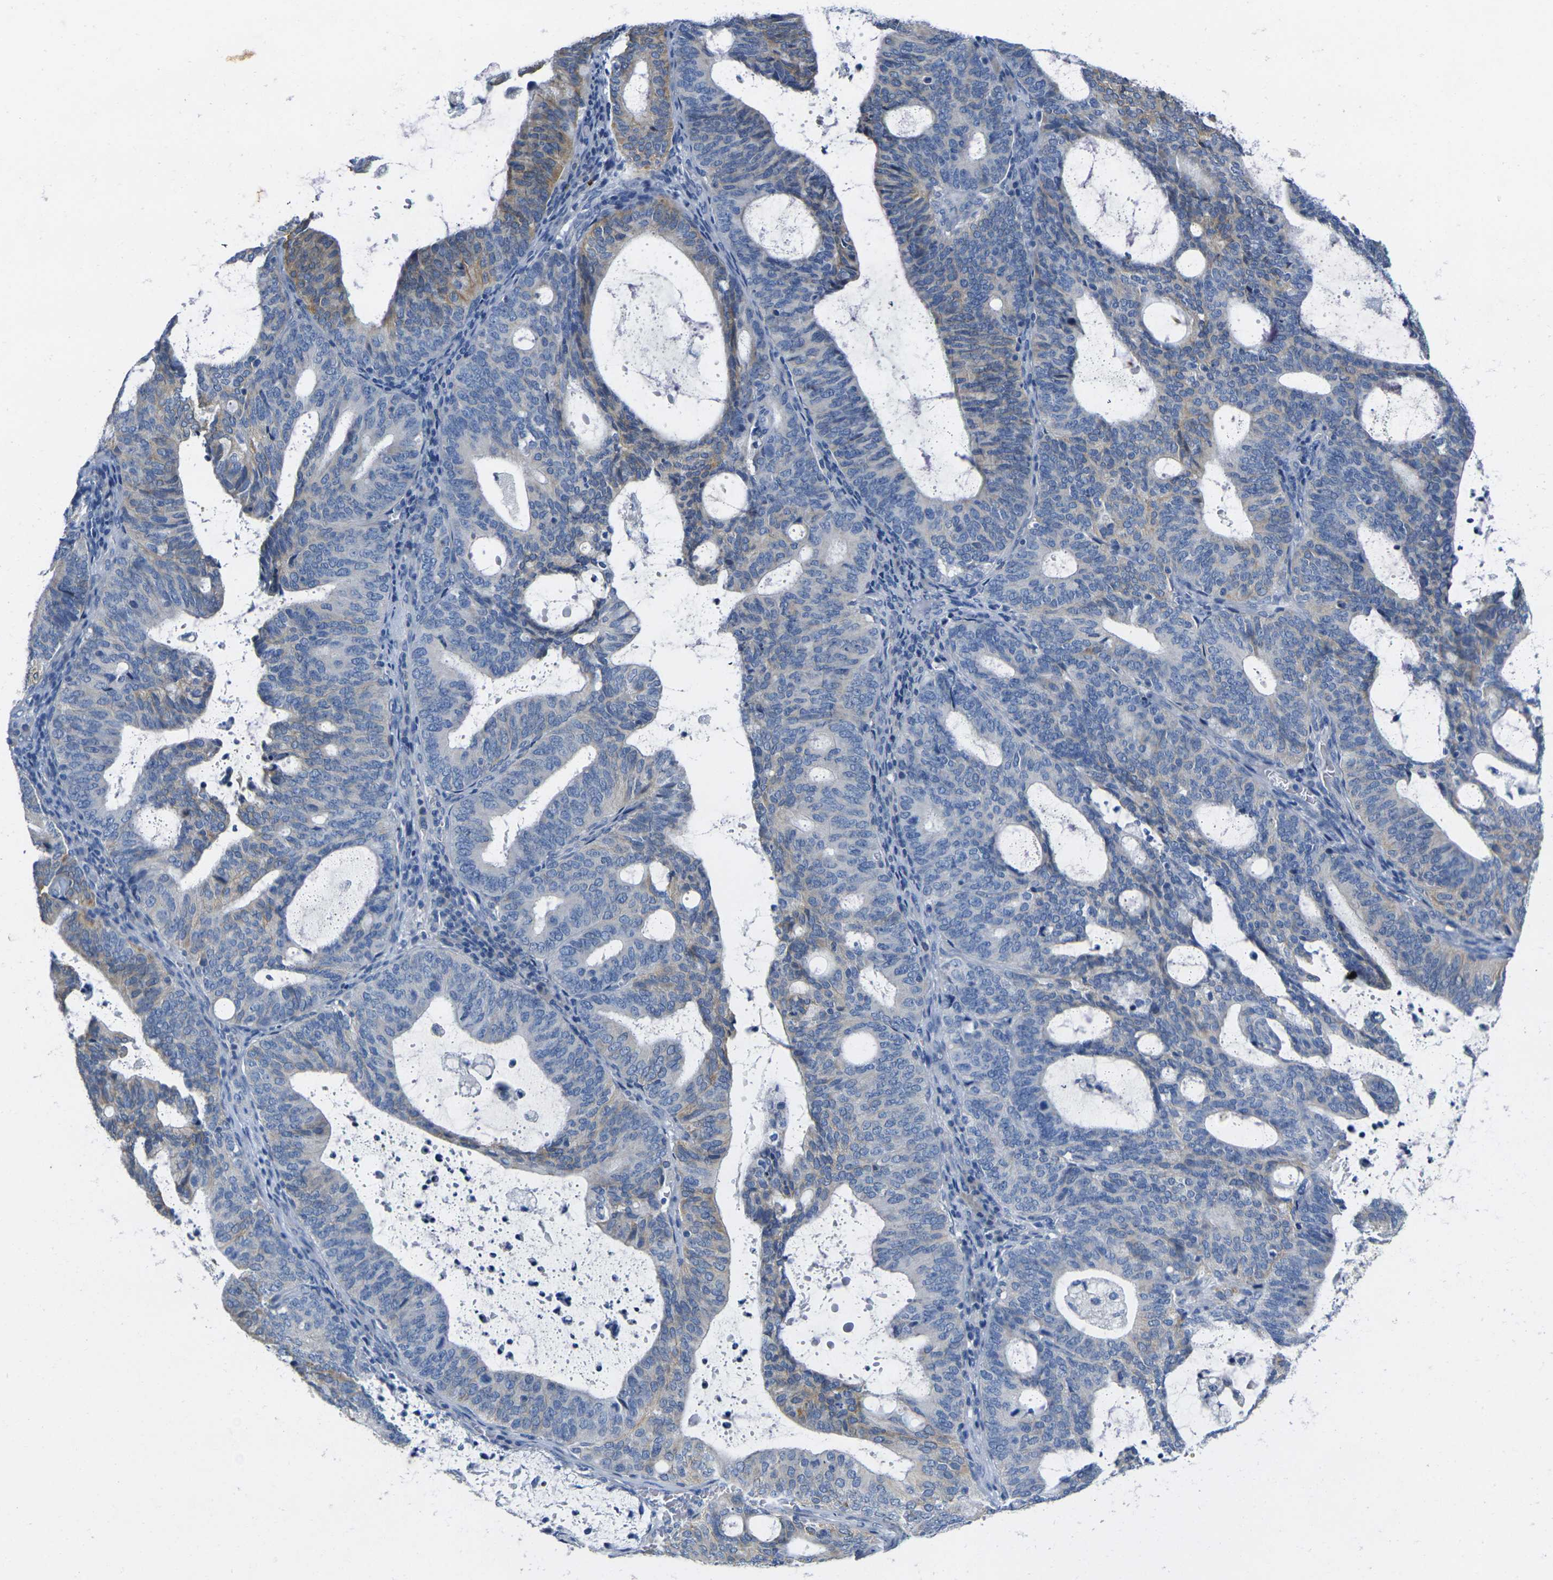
{"staining": {"intensity": "moderate", "quantity": "<25%", "location": "cytoplasmic/membranous"}, "tissue": "endometrial cancer", "cell_type": "Tumor cells", "image_type": "cancer", "snomed": [{"axis": "morphology", "description": "Adenocarcinoma, NOS"}, {"axis": "topography", "description": "Uterus"}], "caption": "Immunohistochemistry (IHC) histopathology image of neoplastic tissue: endometrial adenocarcinoma stained using immunohistochemistry (IHC) displays low levels of moderate protein expression localized specifically in the cytoplasmic/membranous of tumor cells, appearing as a cytoplasmic/membranous brown color.", "gene": "NOCT", "patient": {"sex": "female", "age": 83}}